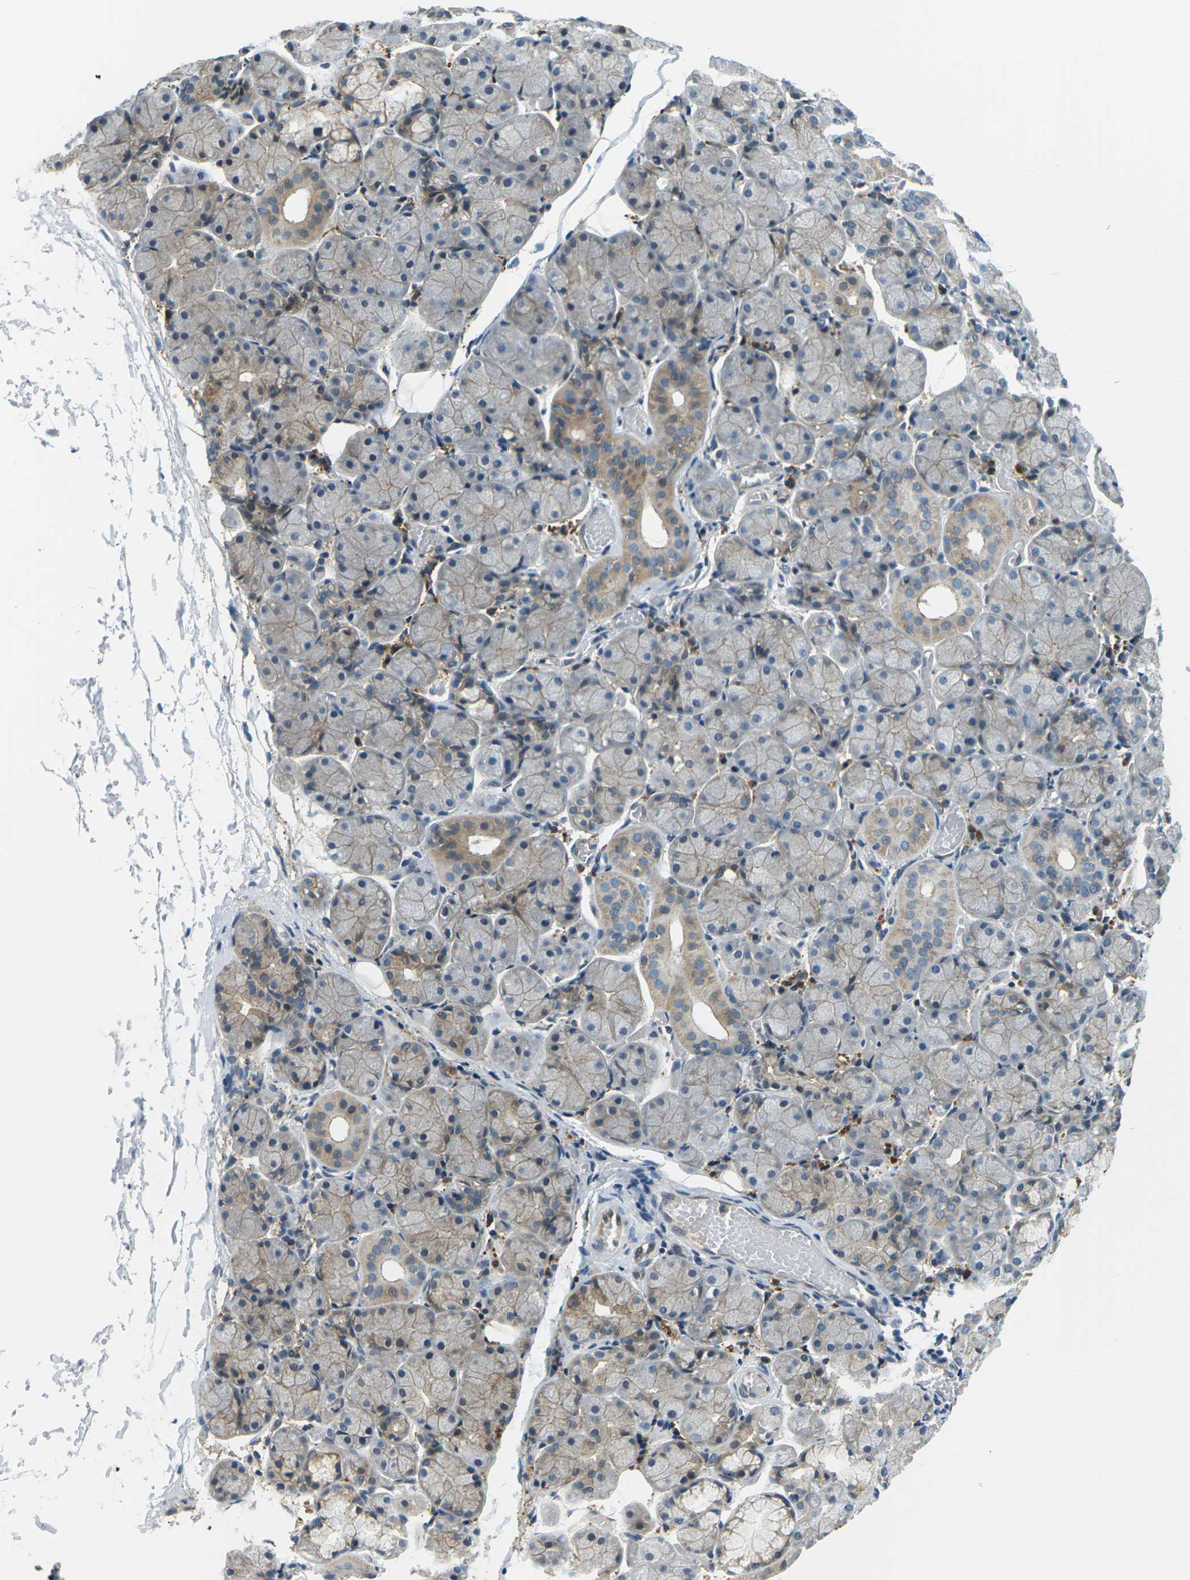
{"staining": {"intensity": "weak", "quantity": "25%-75%", "location": "cytoplasmic/membranous"}, "tissue": "salivary gland", "cell_type": "Glandular cells", "image_type": "normal", "snomed": [{"axis": "morphology", "description": "Normal tissue, NOS"}, {"axis": "topography", "description": "Salivary gland"}], "caption": "A photomicrograph showing weak cytoplasmic/membranous expression in approximately 25%-75% of glandular cells in normal salivary gland, as visualized by brown immunohistochemical staining.", "gene": "SLC13A3", "patient": {"sex": "female", "age": 24}}